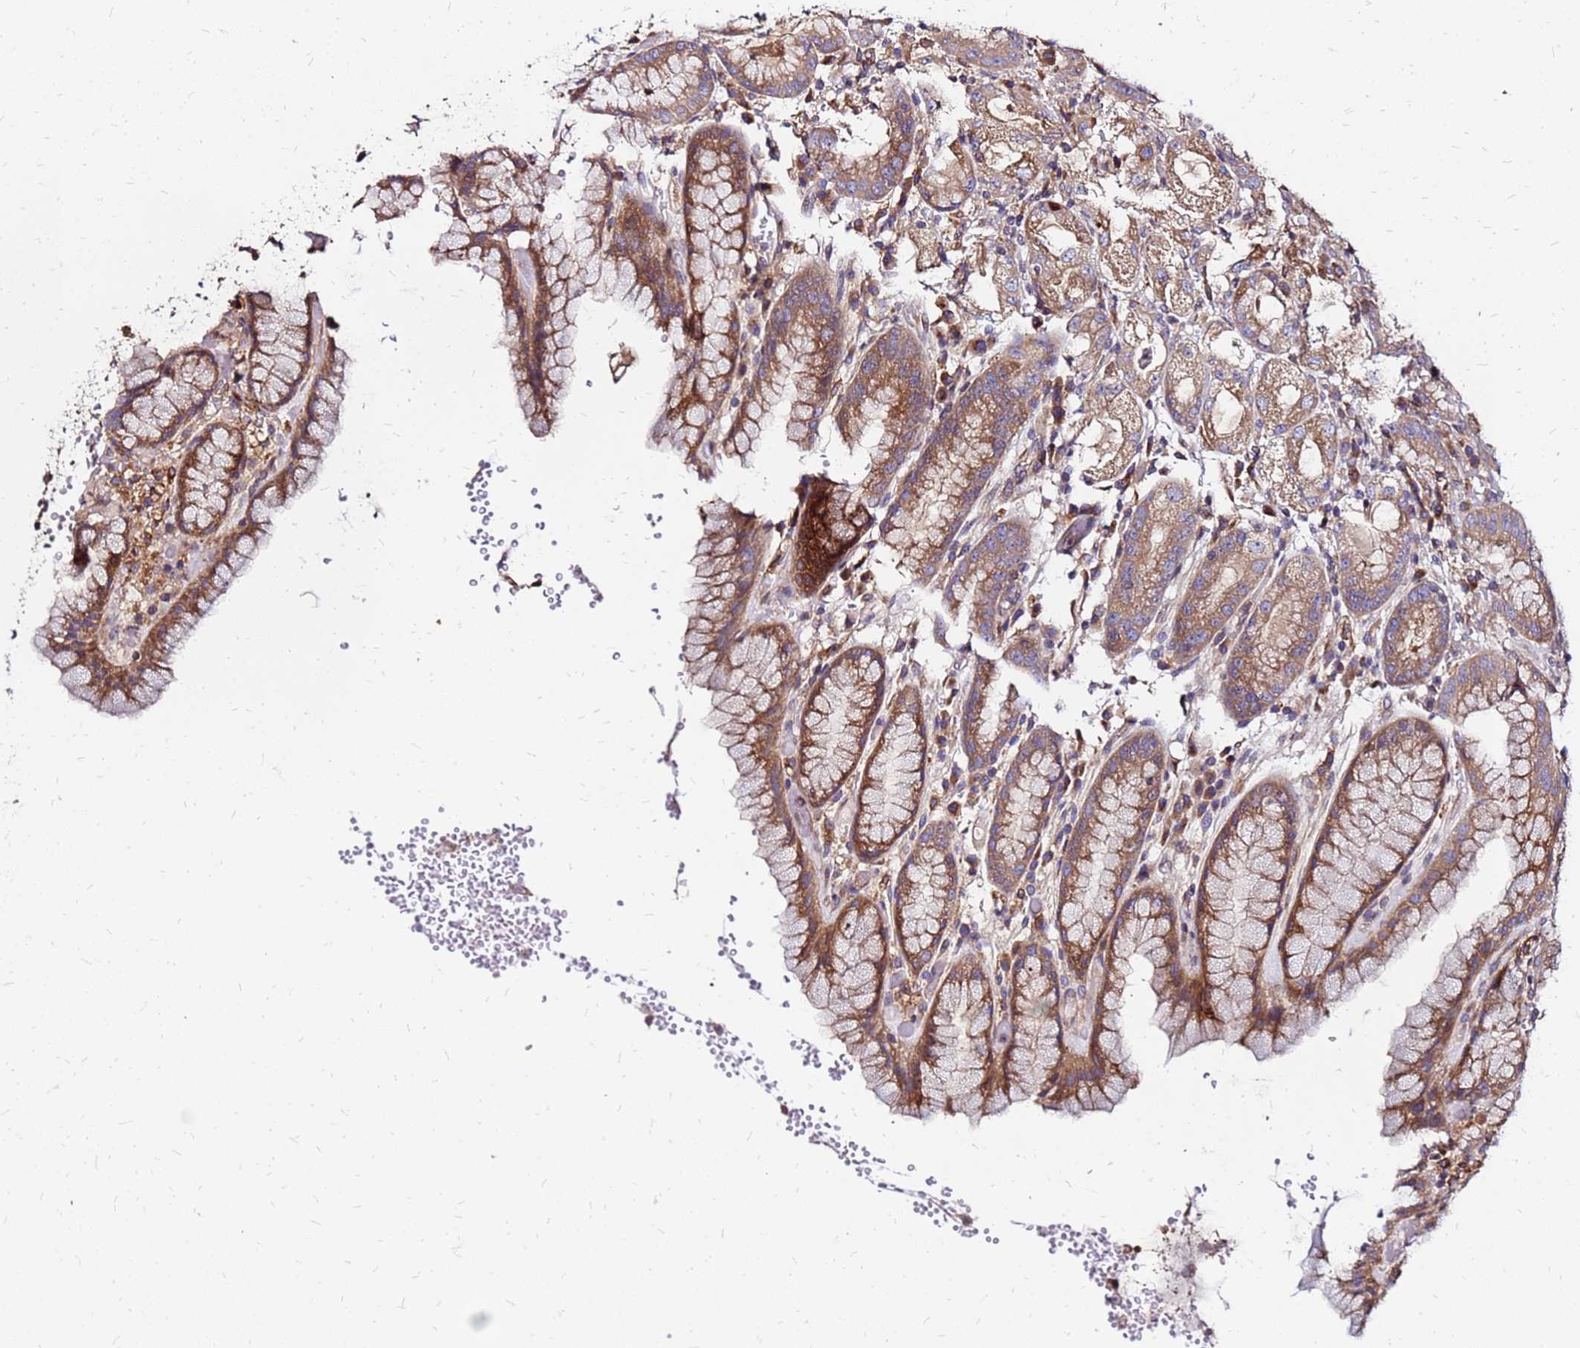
{"staining": {"intensity": "moderate", "quantity": ">75%", "location": "cytoplasmic/membranous"}, "tissue": "stomach", "cell_type": "Glandular cells", "image_type": "normal", "snomed": [{"axis": "morphology", "description": "Normal tissue, NOS"}, {"axis": "topography", "description": "Stomach, upper"}], "caption": "DAB (3,3'-diaminobenzidine) immunohistochemical staining of benign stomach exhibits moderate cytoplasmic/membranous protein expression in approximately >75% of glandular cells. (DAB IHC with brightfield microscopy, high magnification).", "gene": "CYBC1", "patient": {"sex": "male", "age": 52}}